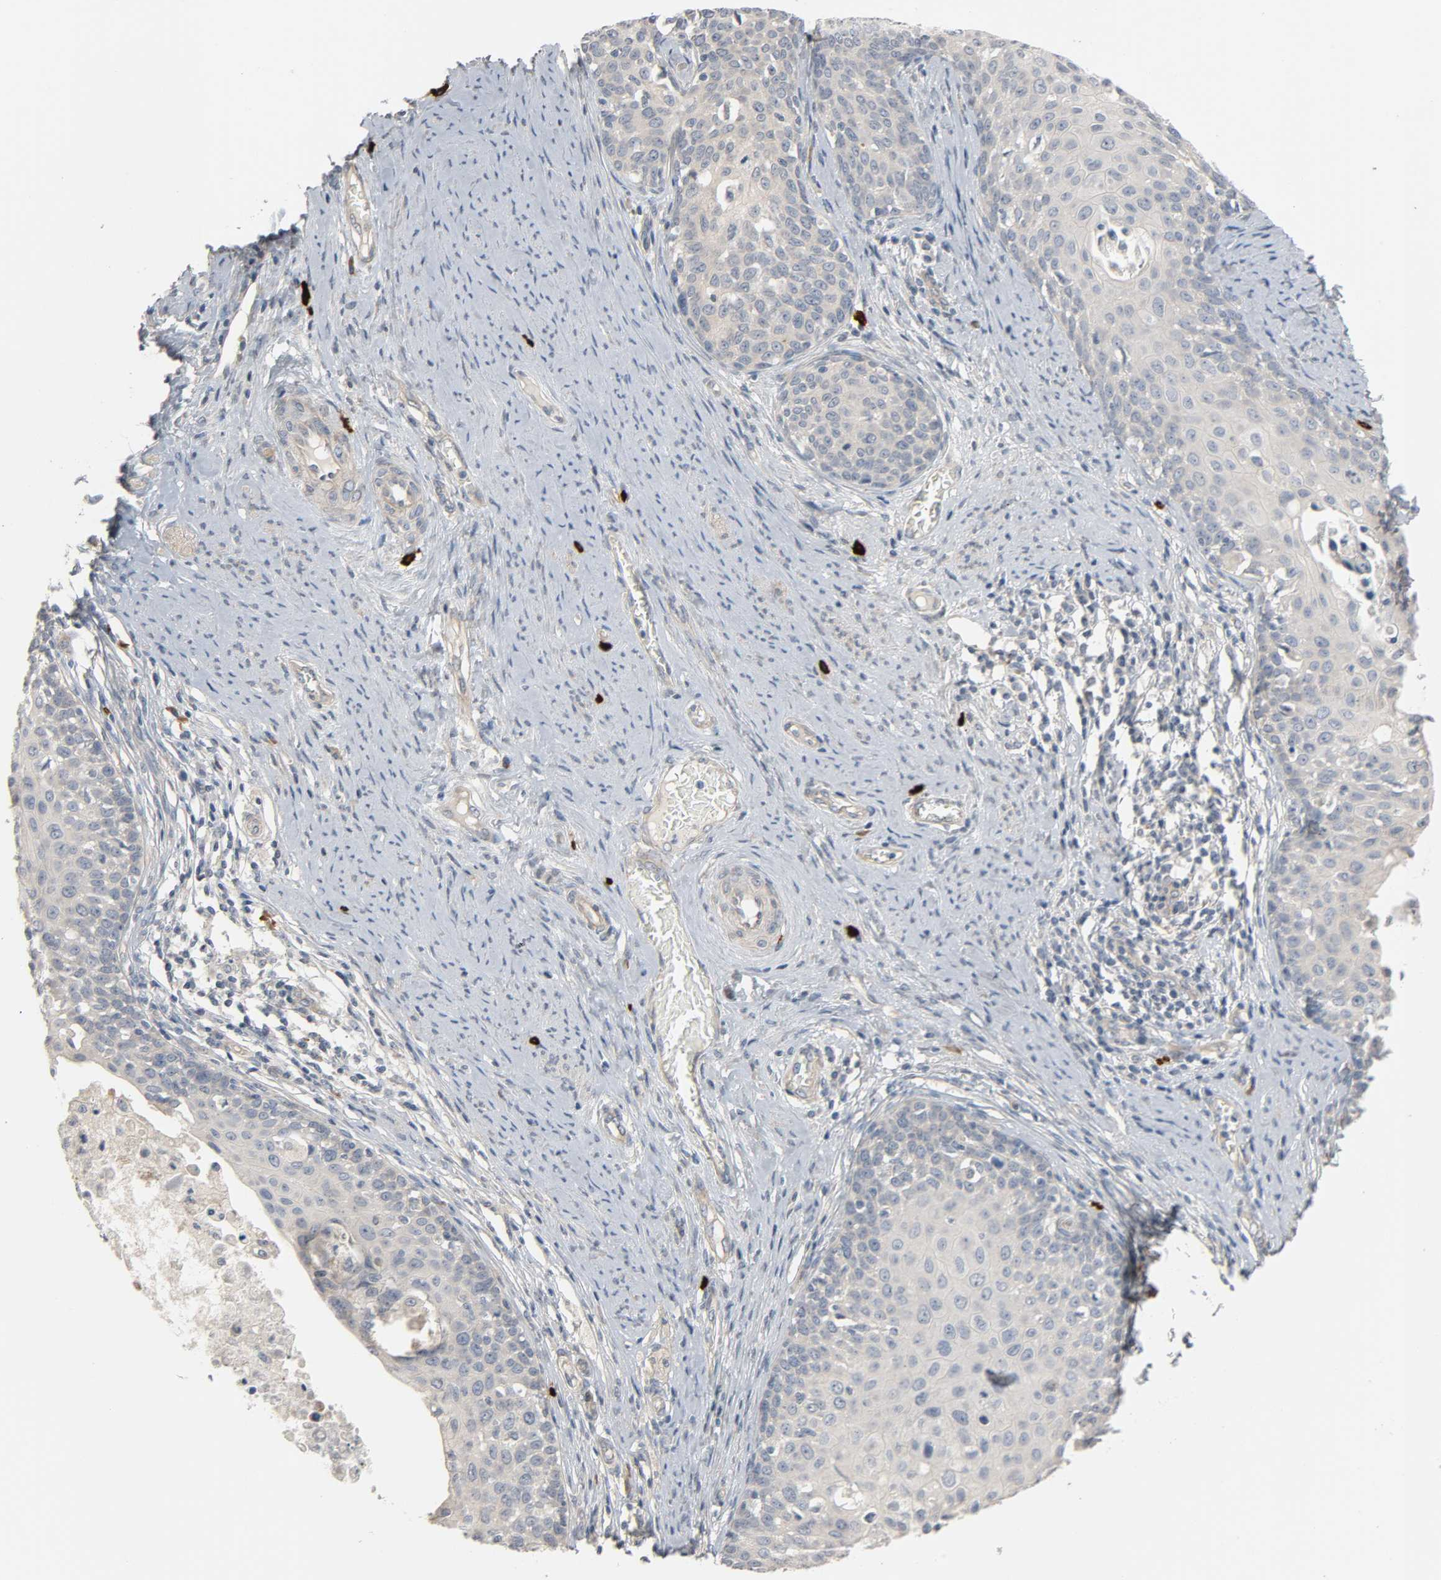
{"staining": {"intensity": "negative", "quantity": "none", "location": "none"}, "tissue": "cervical cancer", "cell_type": "Tumor cells", "image_type": "cancer", "snomed": [{"axis": "morphology", "description": "Squamous cell carcinoma, NOS"}, {"axis": "morphology", "description": "Adenocarcinoma, NOS"}, {"axis": "topography", "description": "Cervix"}], "caption": "Tumor cells are negative for protein expression in human adenocarcinoma (cervical).", "gene": "LIMCH1", "patient": {"sex": "female", "age": 52}}